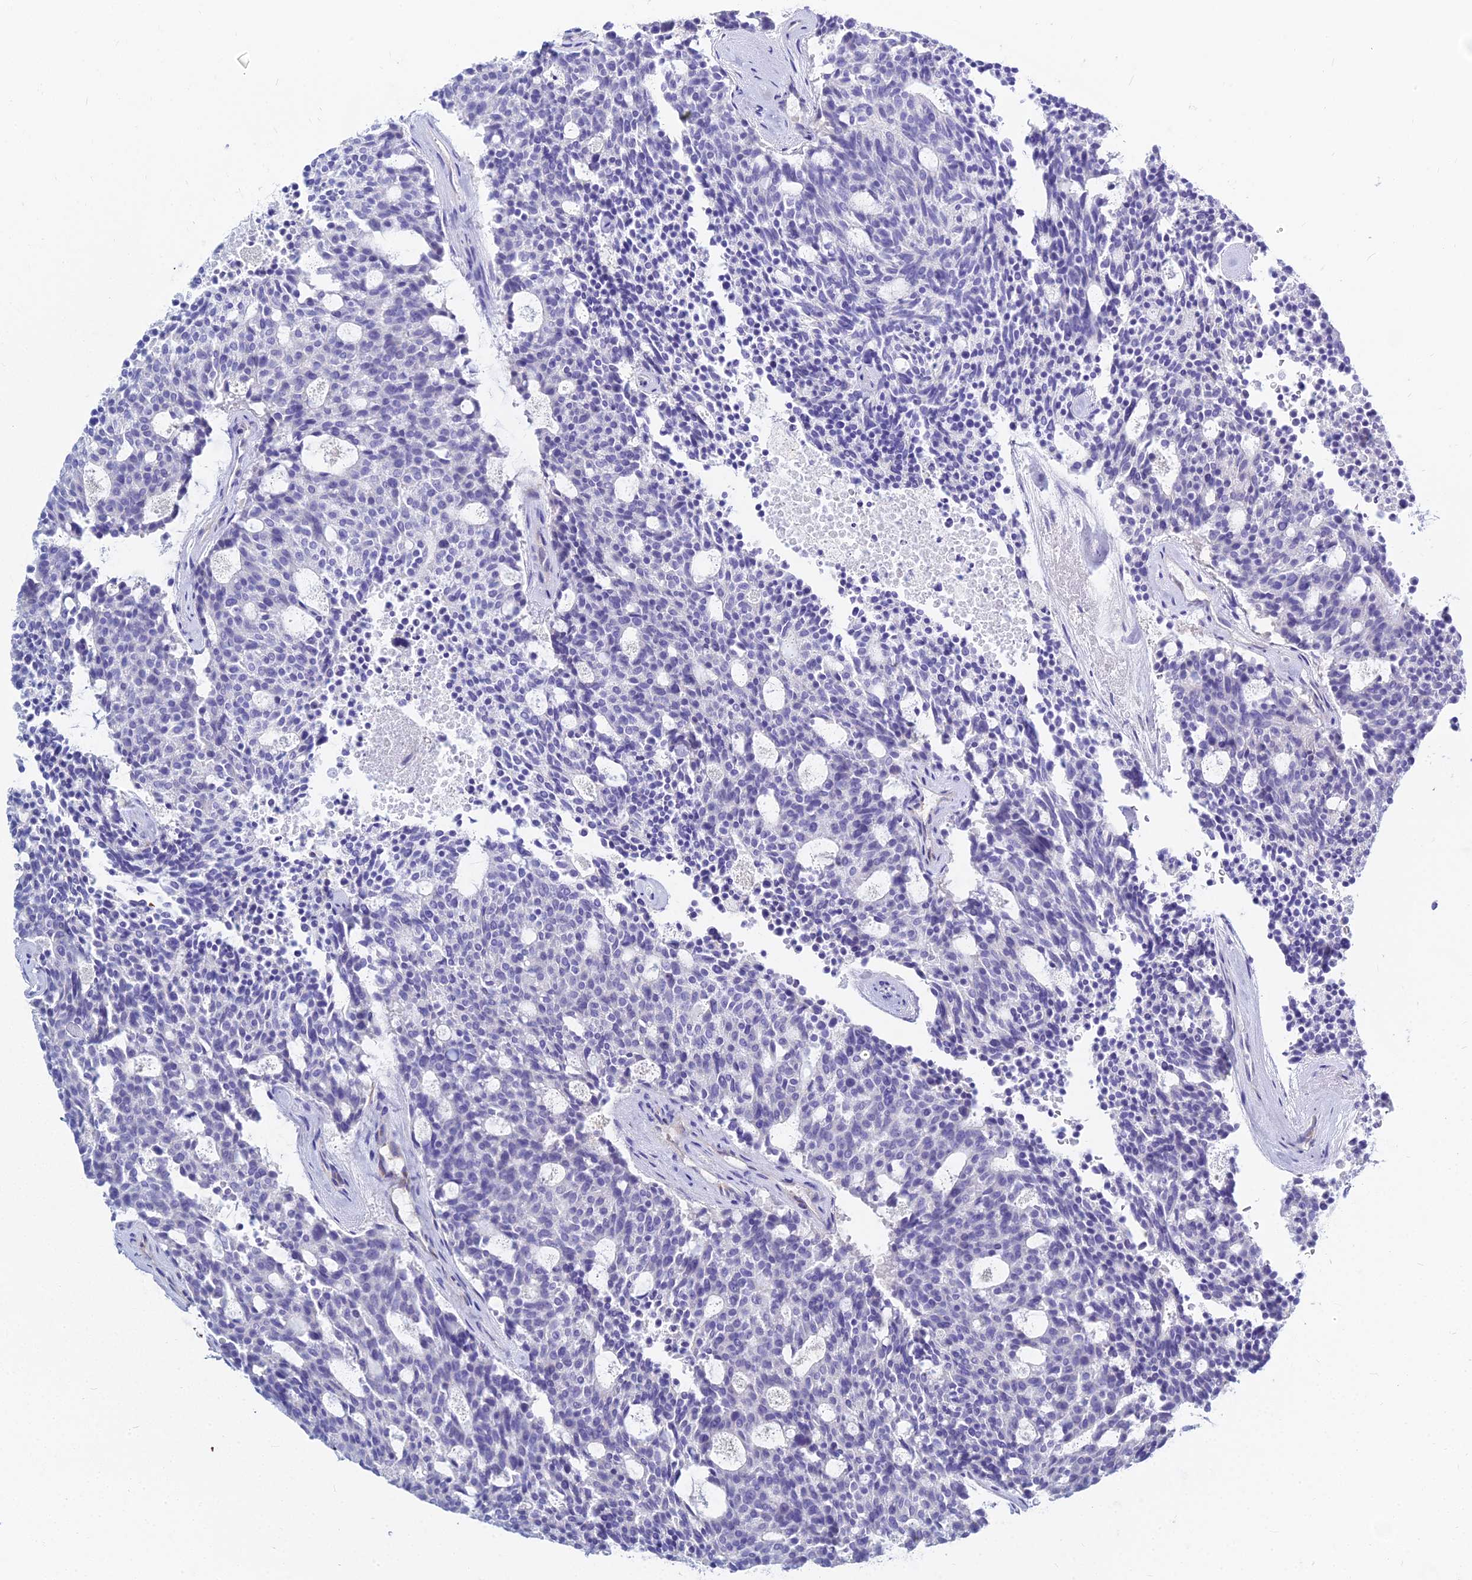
{"staining": {"intensity": "negative", "quantity": "none", "location": "none"}, "tissue": "carcinoid", "cell_type": "Tumor cells", "image_type": "cancer", "snomed": [{"axis": "morphology", "description": "Carcinoid, malignant, NOS"}, {"axis": "topography", "description": "Pancreas"}], "caption": "Carcinoid was stained to show a protein in brown. There is no significant expression in tumor cells.", "gene": "ZNF552", "patient": {"sex": "female", "age": 54}}